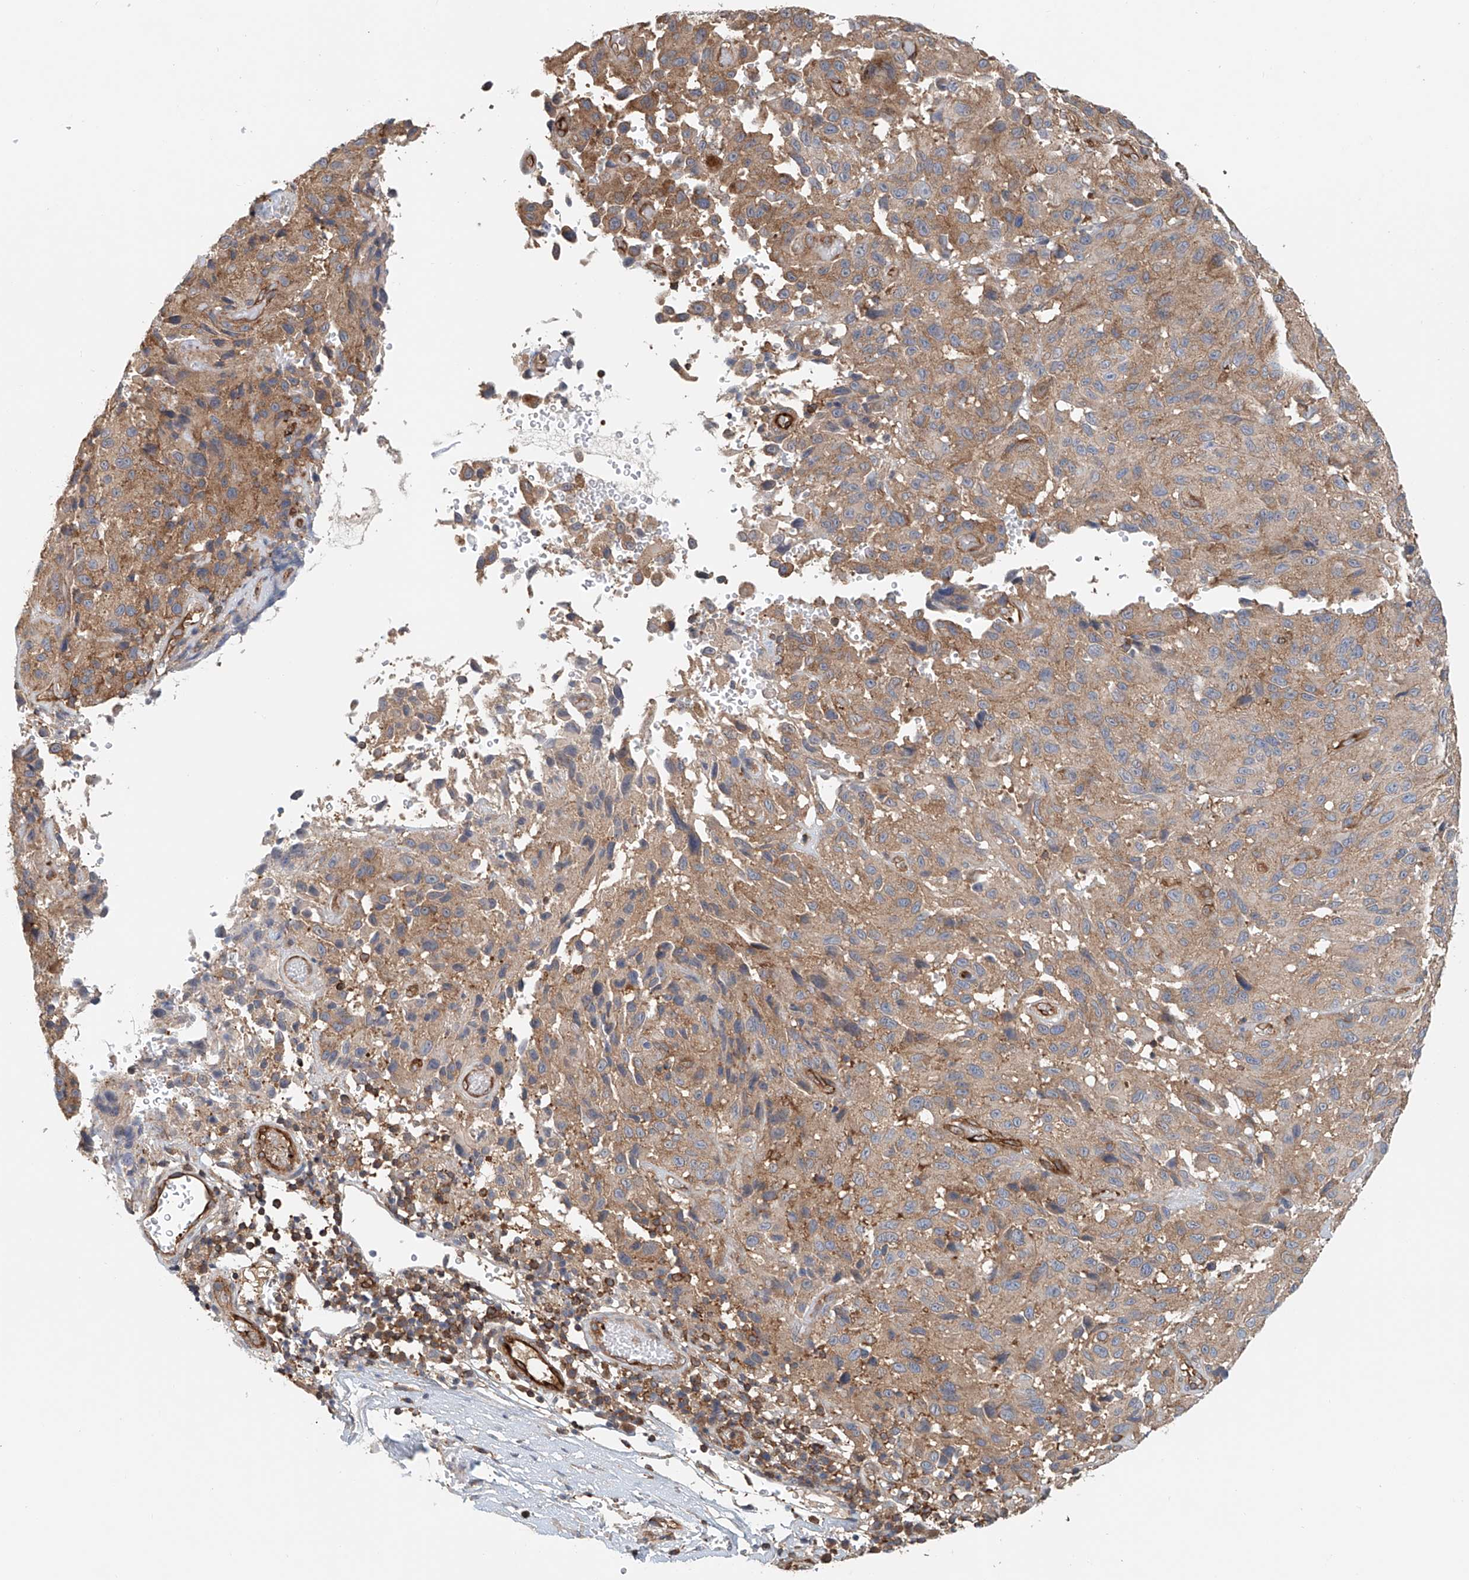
{"staining": {"intensity": "moderate", "quantity": "25%-75%", "location": "cytoplasmic/membranous"}, "tissue": "melanoma", "cell_type": "Tumor cells", "image_type": "cancer", "snomed": [{"axis": "morphology", "description": "Malignant melanoma, NOS"}, {"axis": "topography", "description": "Skin"}], "caption": "This is a micrograph of immunohistochemistry (IHC) staining of melanoma, which shows moderate expression in the cytoplasmic/membranous of tumor cells.", "gene": "FRYL", "patient": {"sex": "male", "age": 66}}